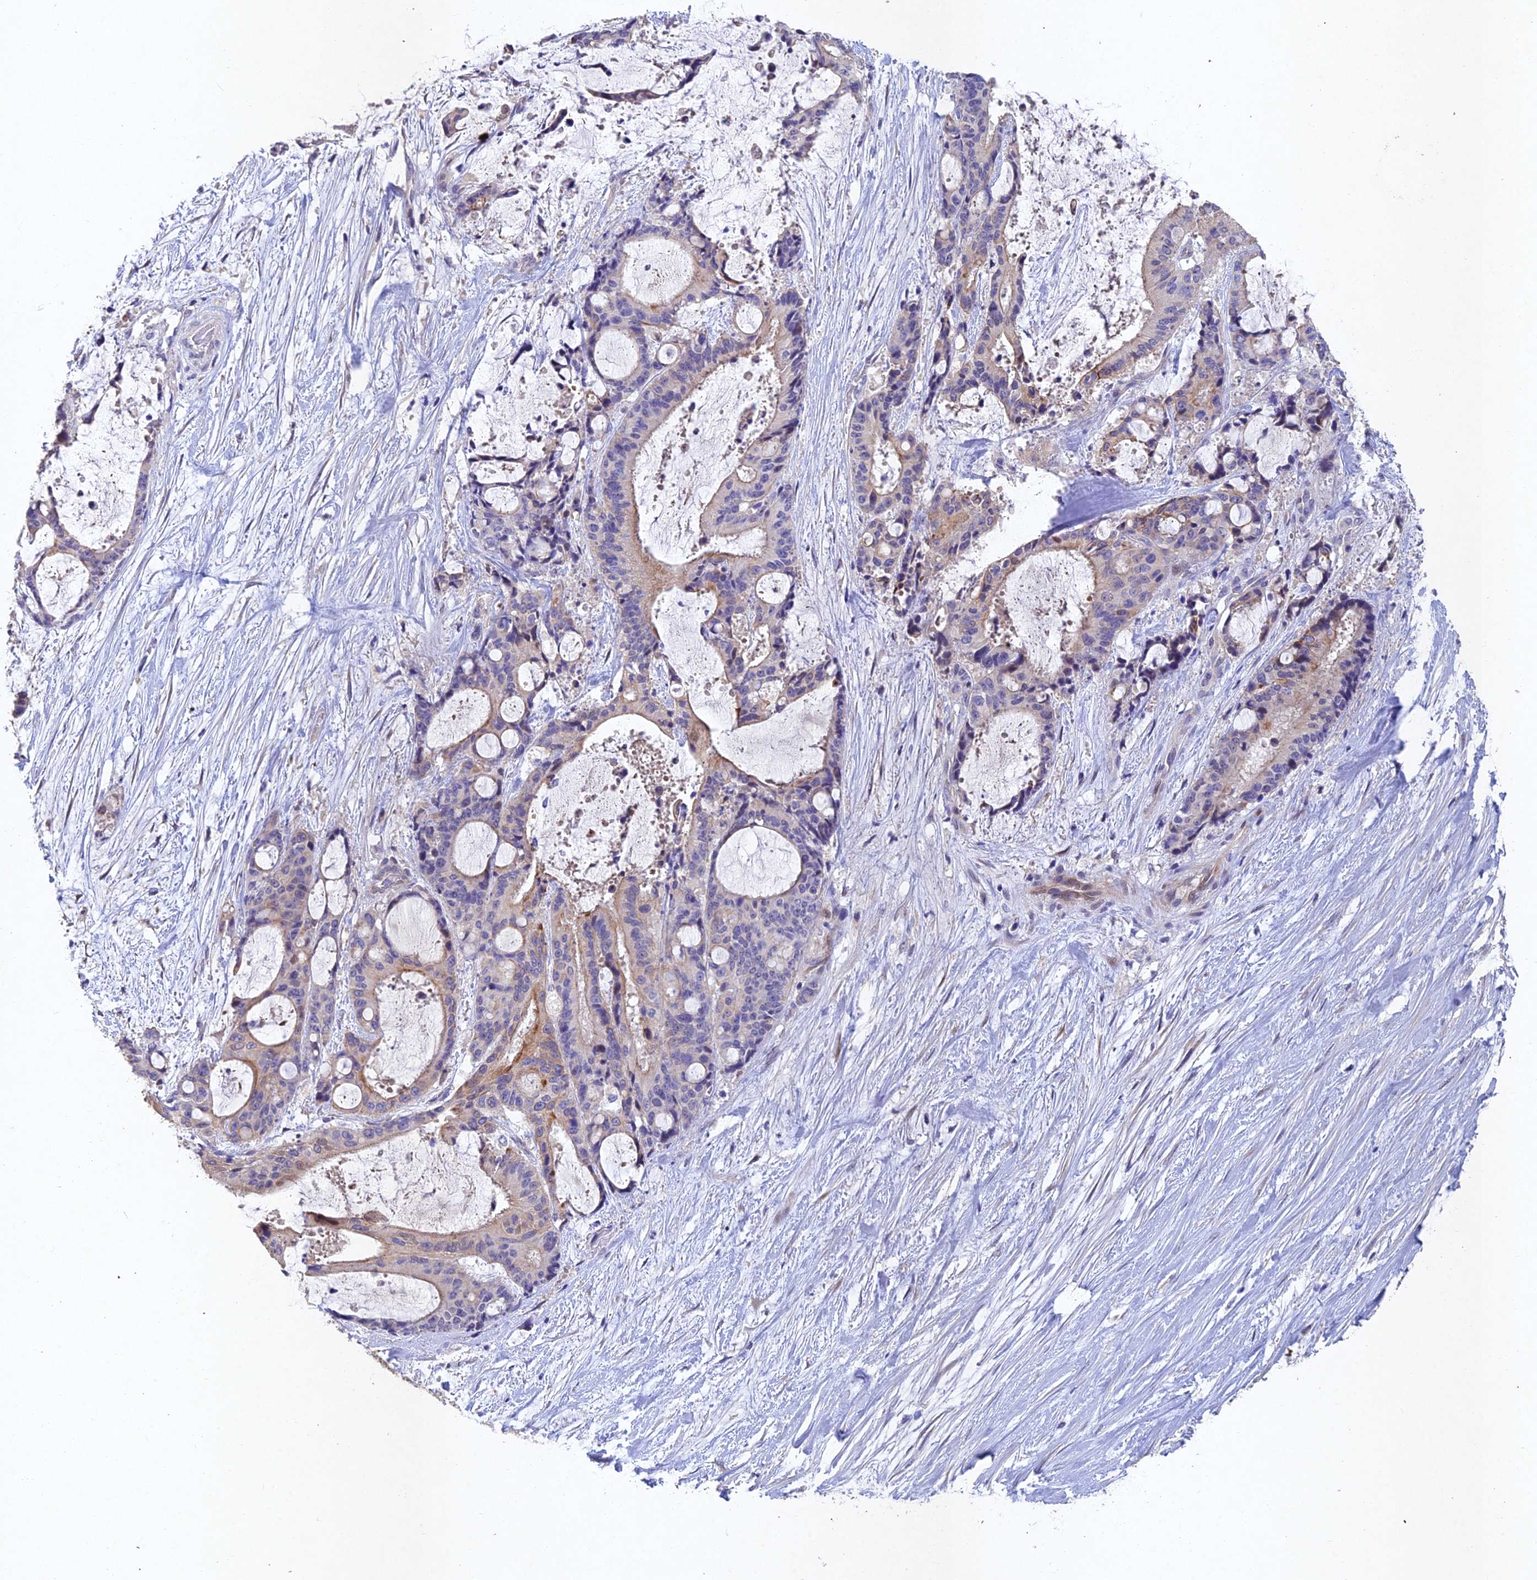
{"staining": {"intensity": "weak", "quantity": "<25%", "location": "cytoplasmic/membranous"}, "tissue": "liver cancer", "cell_type": "Tumor cells", "image_type": "cancer", "snomed": [{"axis": "morphology", "description": "Normal tissue, NOS"}, {"axis": "morphology", "description": "Cholangiocarcinoma"}, {"axis": "topography", "description": "Liver"}, {"axis": "topography", "description": "Peripheral nerve tissue"}], "caption": "The immunohistochemistry (IHC) micrograph has no significant staining in tumor cells of liver cancer tissue.", "gene": "NSMCE1", "patient": {"sex": "female", "age": 73}}